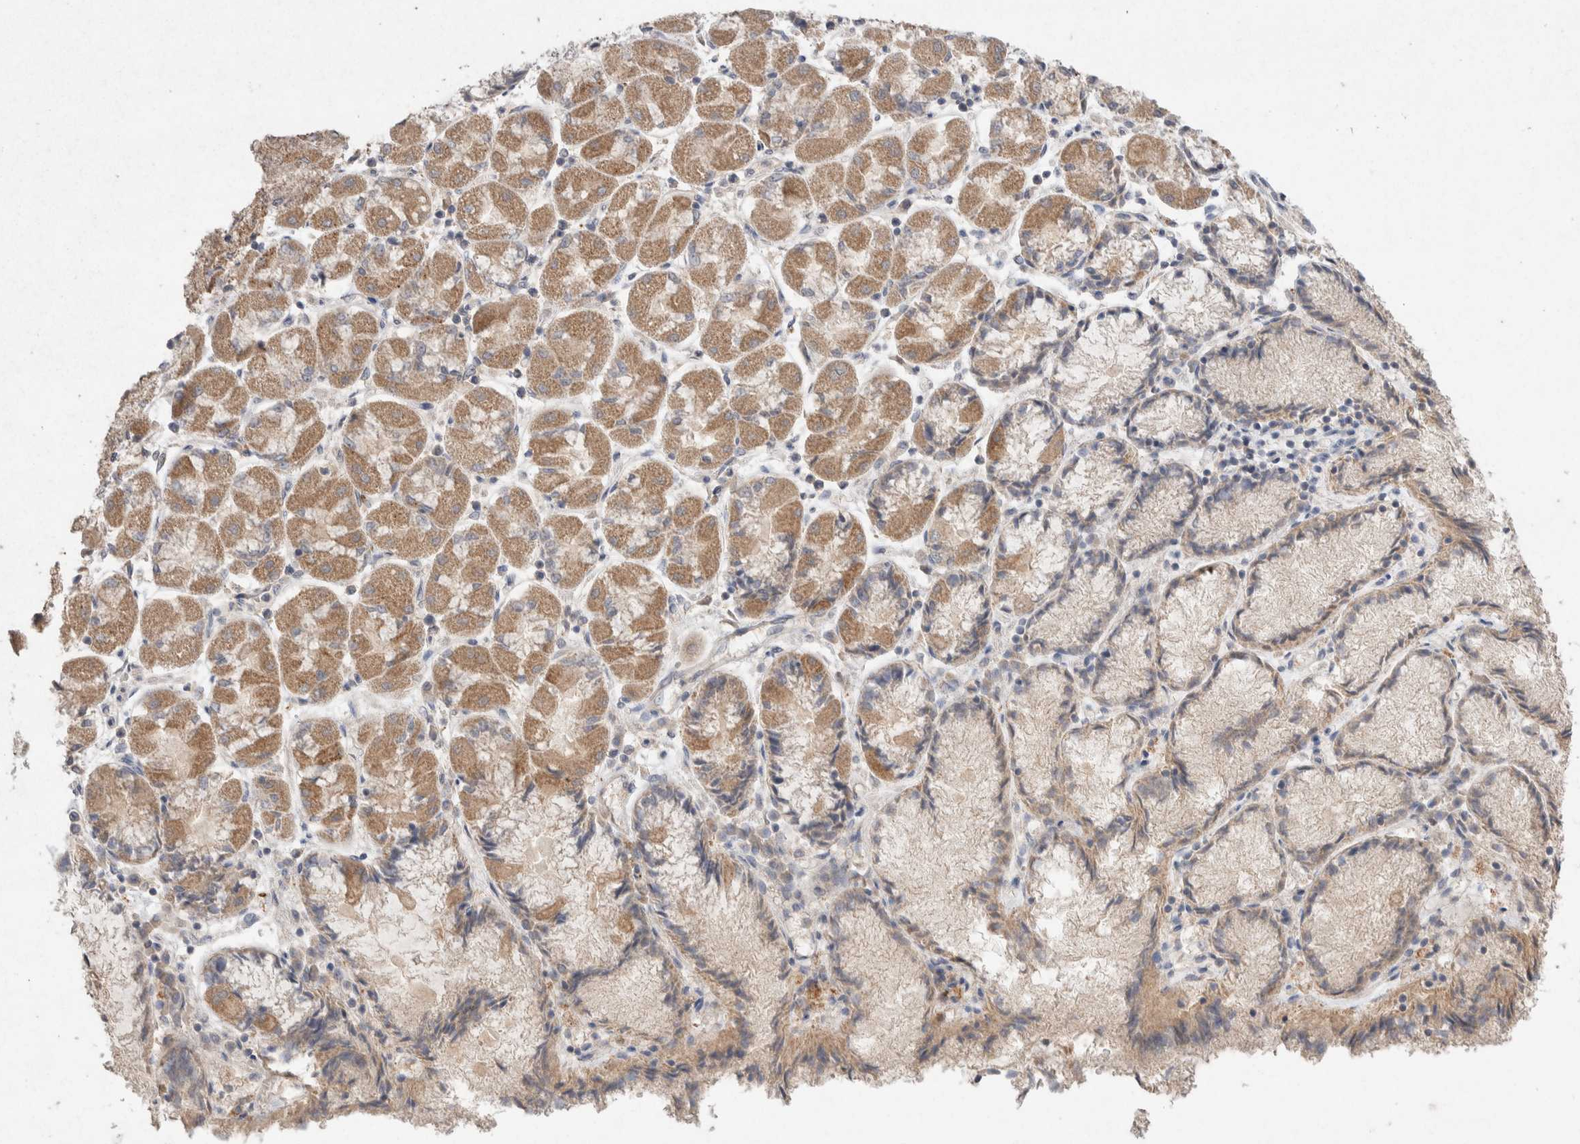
{"staining": {"intensity": "negative", "quantity": "none", "location": "none"}, "tissue": "stomach cancer", "cell_type": "Tumor cells", "image_type": "cancer", "snomed": [{"axis": "morphology", "description": "Normal tissue, NOS"}, {"axis": "morphology", "description": "Adenocarcinoma, NOS"}, {"axis": "topography", "description": "Stomach, upper"}, {"axis": "topography", "description": "Stomach"}], "caption": "Immunohistochemical staining of stomach cancer exhibits no significant expression in tumor cells.", "gene": "KCNJ5", "patient": {"sex": "male", "age": 59}}